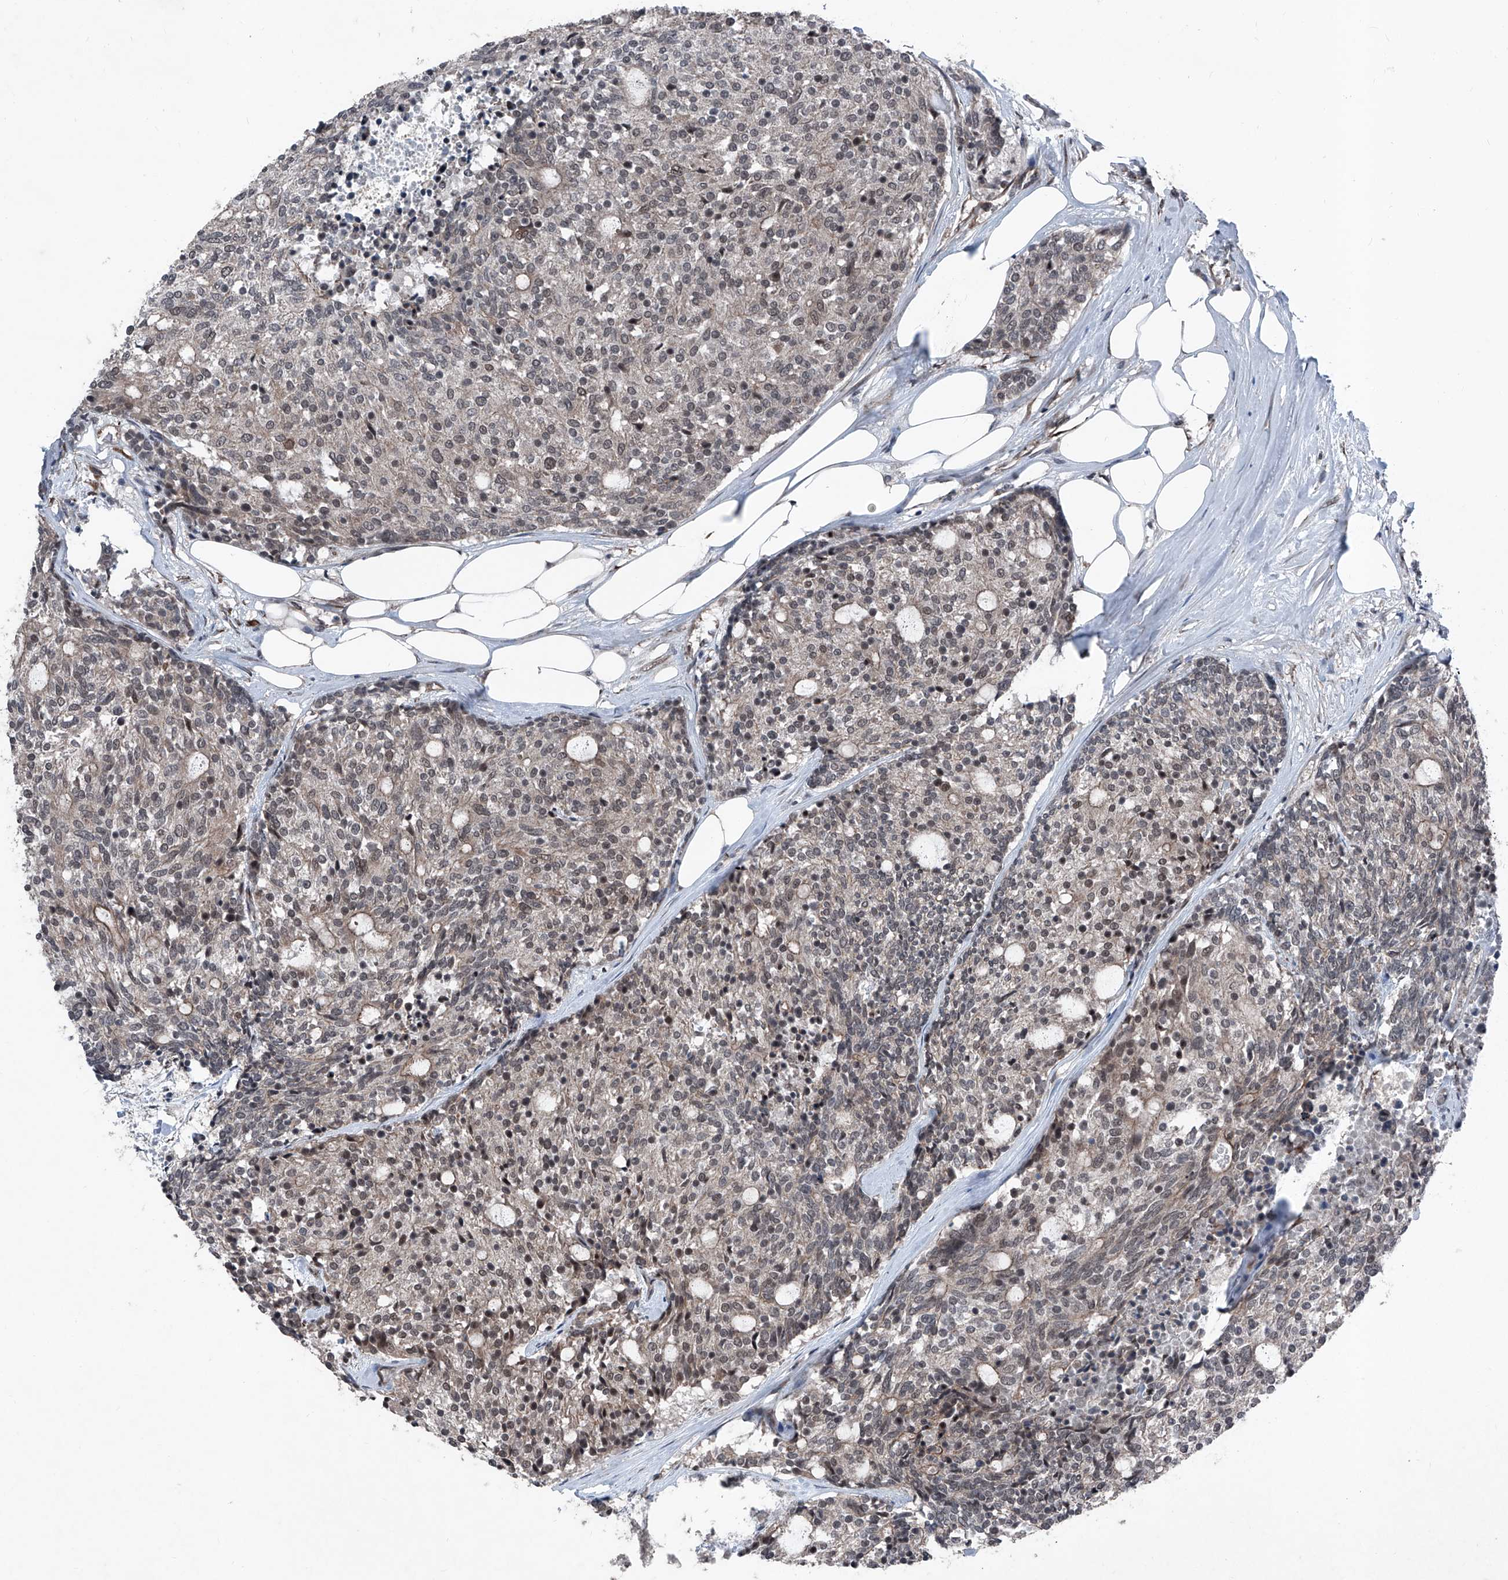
{"staining": {"intensity": "weak", "quantity": "25%-75%", "location": "cytoplasmic/membranous,nuclear"}, "tissue": "carcinoid", "cell_type": "Tumor cells", "image_type": "cancer", "snomed": [{"axis": "morphology", "description": "Carcinoid, malignant, NOS"}, {"axis": "topography", "description": "Pancreas"}], "caption": "IHC of human carcinoid demonstrates low levels of weak cytoplasmic/membranous and nuclear expression in approximately 25%-75% of tumor cells.", "gene": "COA7", "patient": {"sex": "female", "age": 54}}